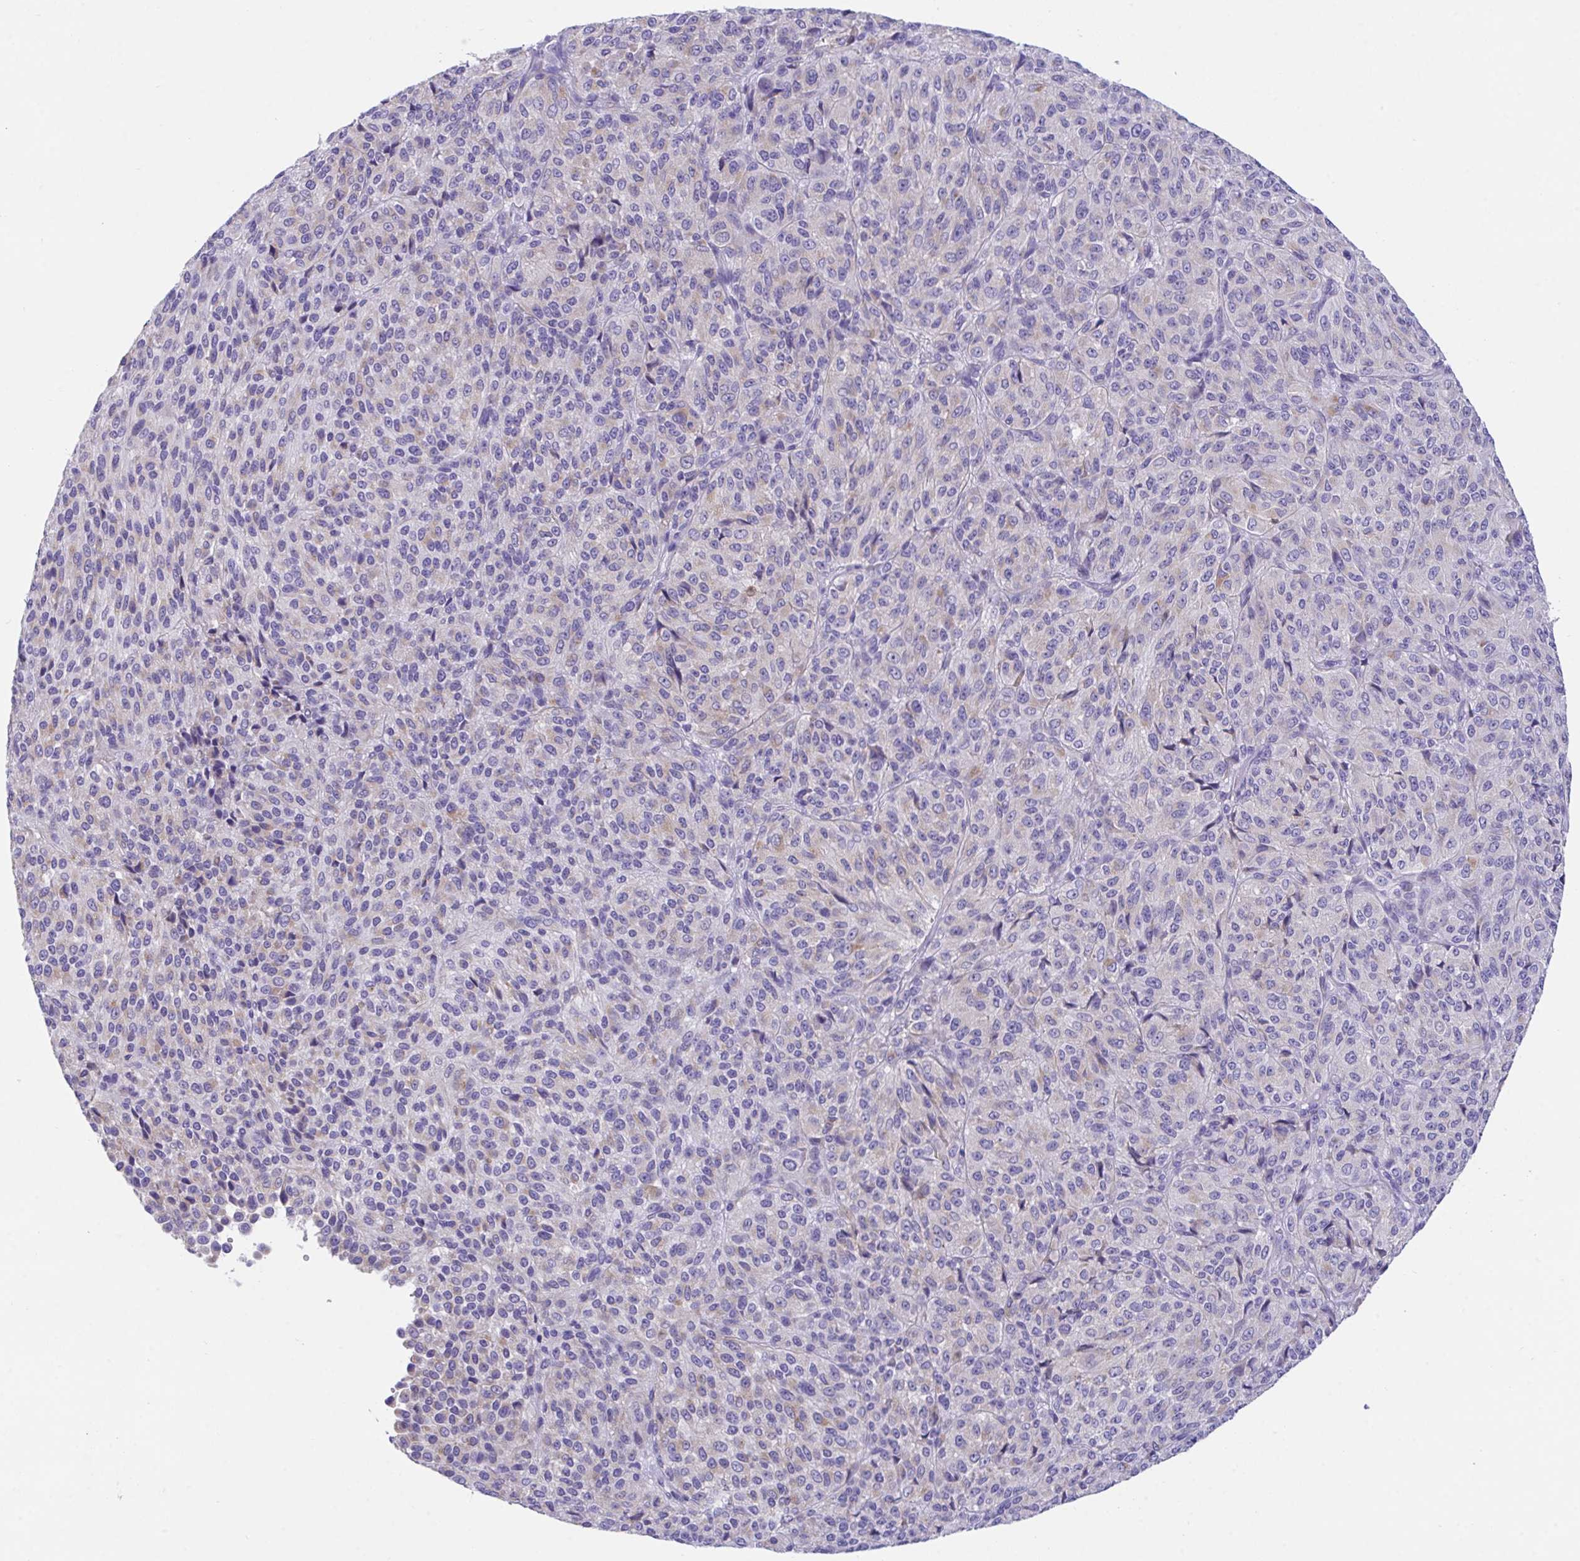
{"staining": {"intensity": "weak", "quantity": "<25%", "location": "cytoplasmic/membranous"}, "tissue": "melanoma", "cell_type": "Tumor cells", "image_type": "cancer", "snomed": [{"axis": "morphology", "description": "Malignant melanoma, Metastatic site"}, {"axis": "topography", "description": "Brain"}], "caption": "Human melanoma stained for a protein using IHC demonstrates no expression in tumor cells.", "gene": "TMEM106B", "patient": {"sex": "female", "age": 56}}